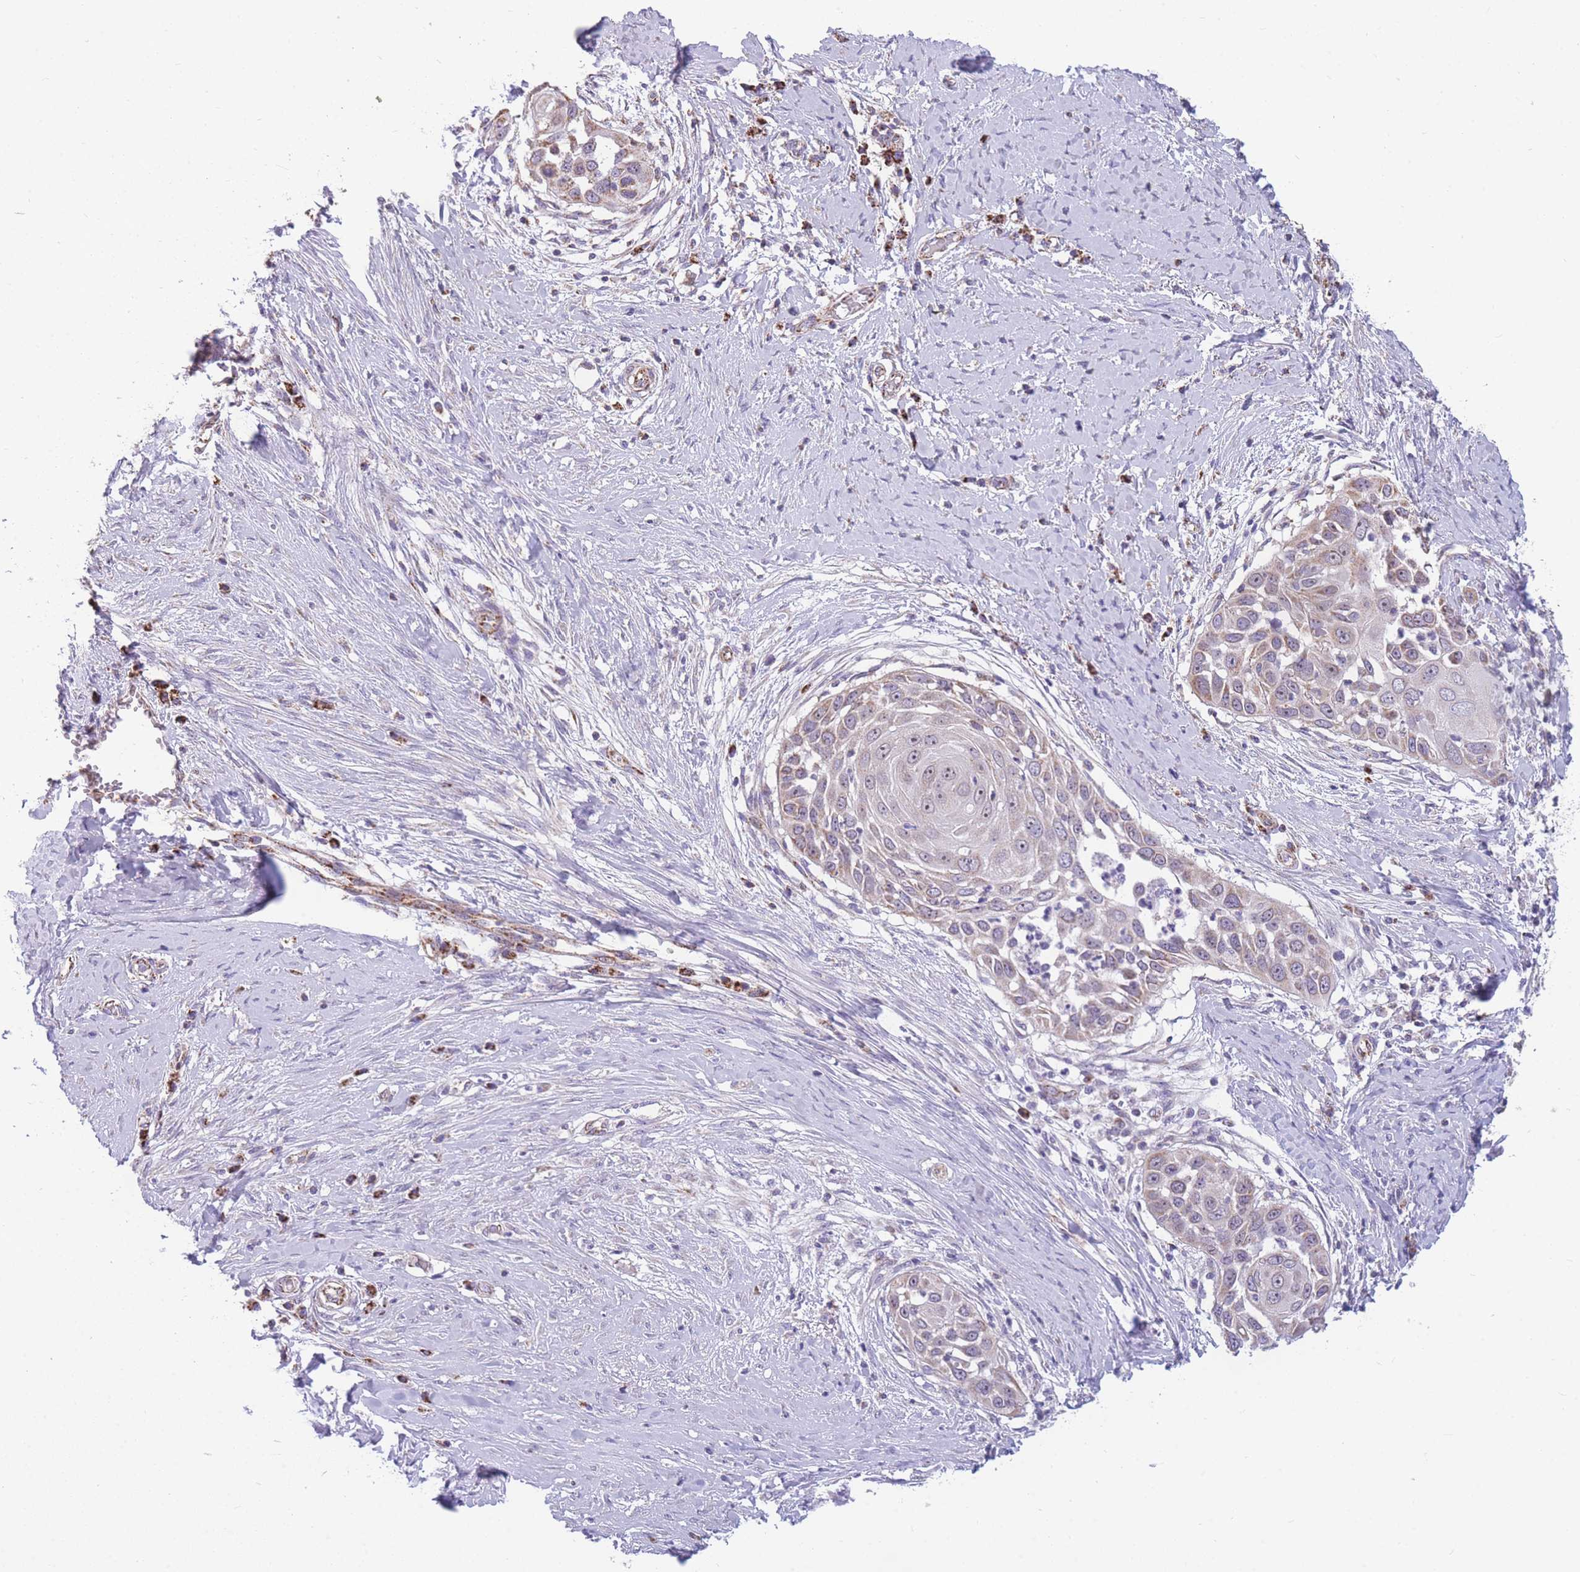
{"staining": {"intensity": "weak", "quantity": "<25%", "location": "cytoplasmic/membranous"}, "tissue": "skin cancer", "cell_type": "Tumor cells", "image_type": "cancer", "snomed": [{"axis": "morphology", "description": "Squamous cell carcinoma, NOS"}, {"axis": "topography", "description": "Skin"}], "caption": "Tumor cells are negative for brown protein staining in squamous cell carcinoma (skin).", "gene": "DDX49", "patient": {"sex": "female", "age": 44}}